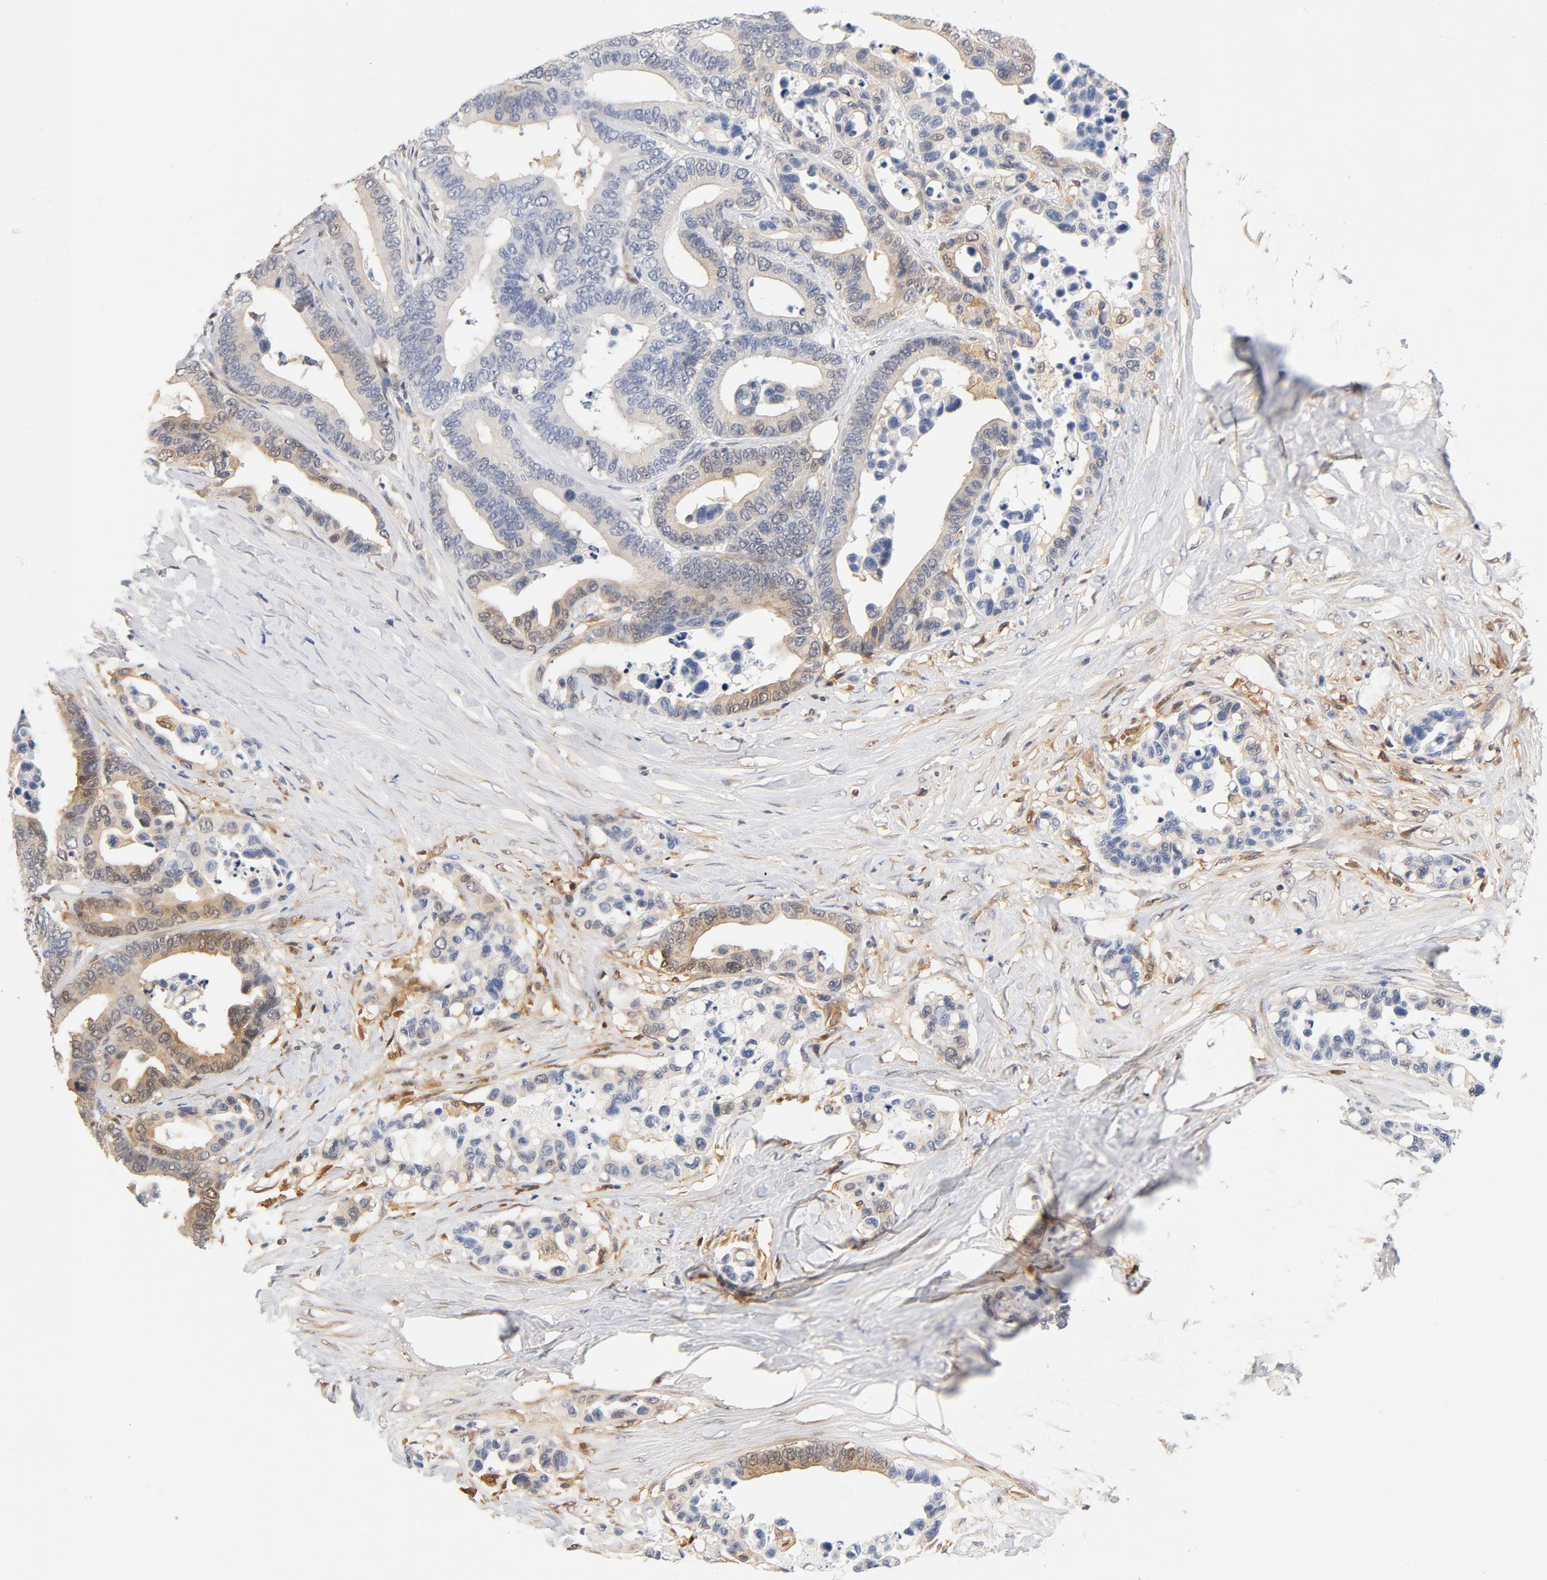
{"staining": {"intensity": "weak", "quantity": "25%-75%", "location": "cytoplasmic/membranous"}, "tissue": "colorectal cancer", "cell_type": "Tumor cells", "image_type": "cancer", "snomed": [{"axis": "morphology", "description": "Adenocarcinoma, NOS"}, {"axis": "topography", "description": "Colon"}], "caption": "Weak cytoplasmic/membranous positivity is appreciated in approximately 25%-75% of tumor cells in colorectal cancer (adenocarcinoma).", "gene": "STAT1", "patient": {"sex": "male", "age": 82}}